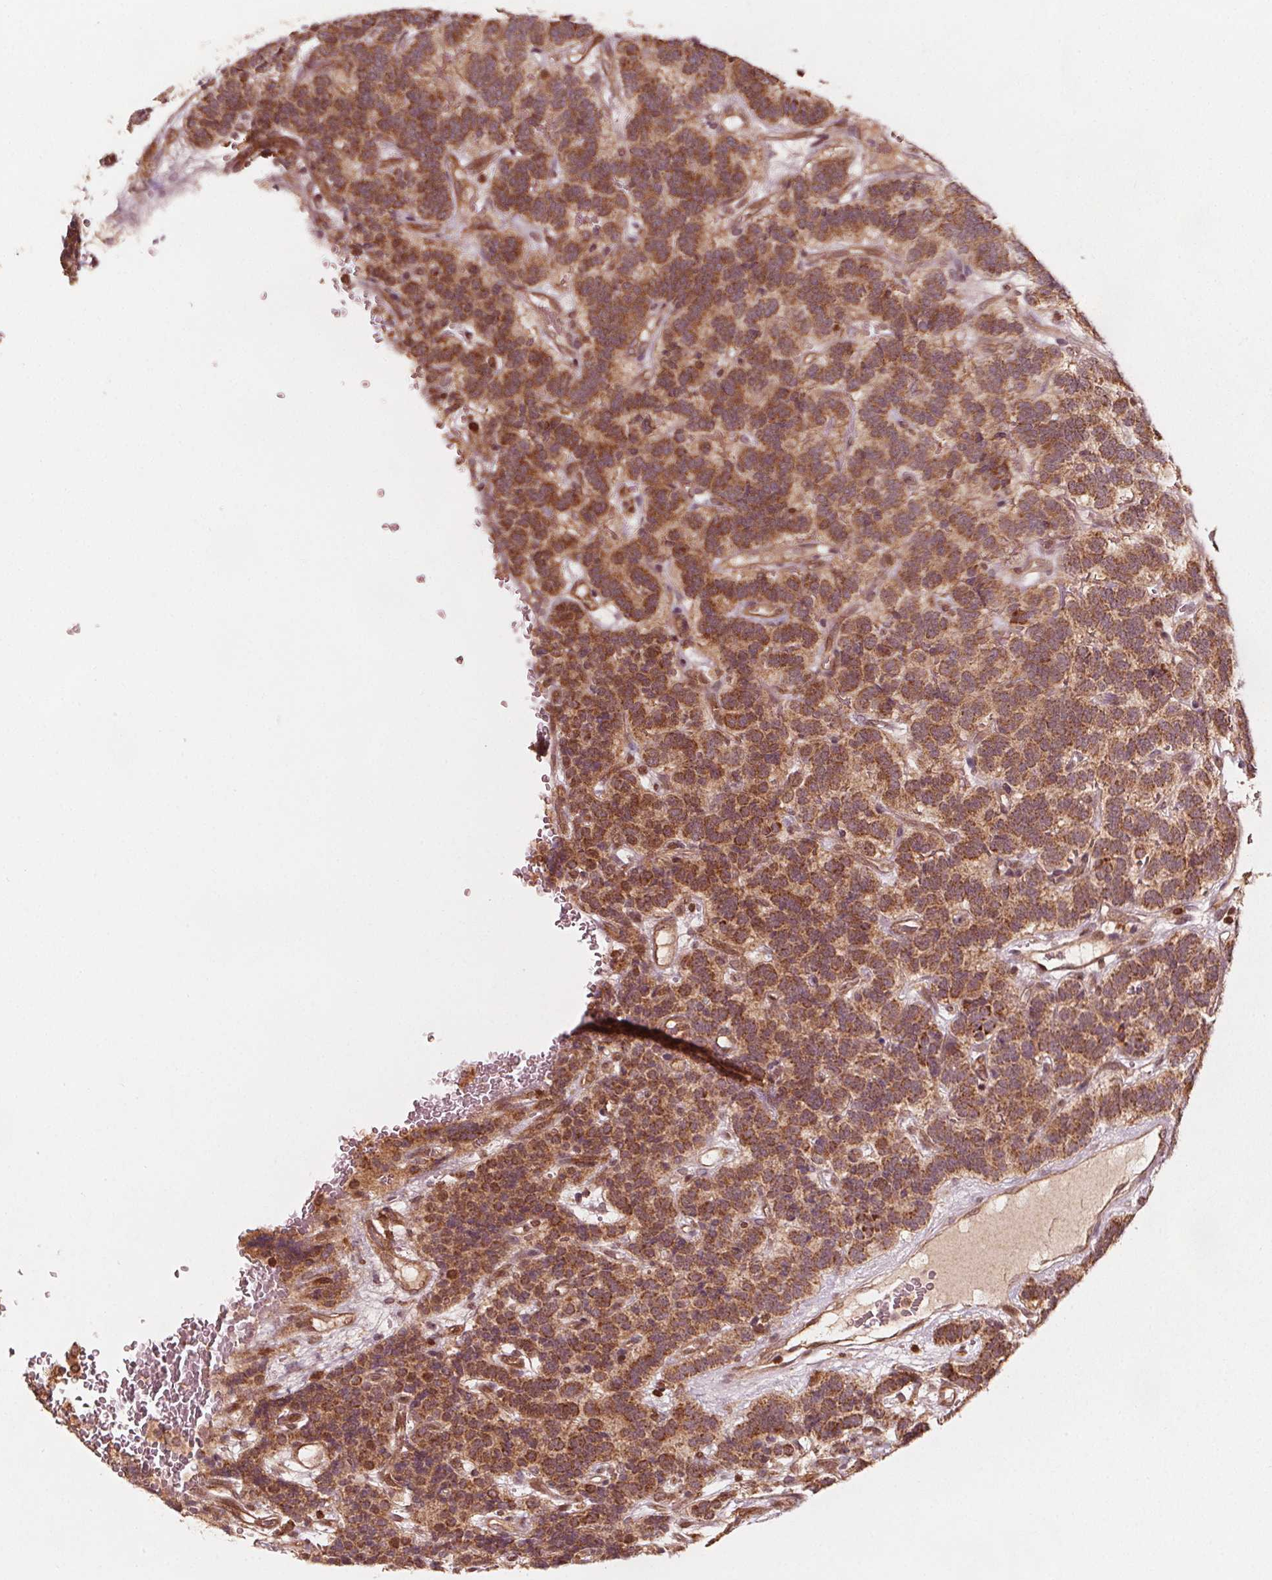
{"staining": {"intensity": "moderate", "quantity": ">75%", "location": "cytoplasmic/membranous"}, "tissue": "carcinoid", "cell_type": "Tumor cells", "image_type": "cancer", "snomed": [{"axis": "morphology", "description": "Carcinoid, malignant, NOS"}, {"axis": "topography", "description": "Pancreas"}], "caption": "Protein positivity by immunohistochemistry displays moderate cytoplasmic/membranous positivity in approximately >75% of tumor cells in malignant carcinoid.", "gene": "AIP", "patient": {"sex": "male", "age": 36}}